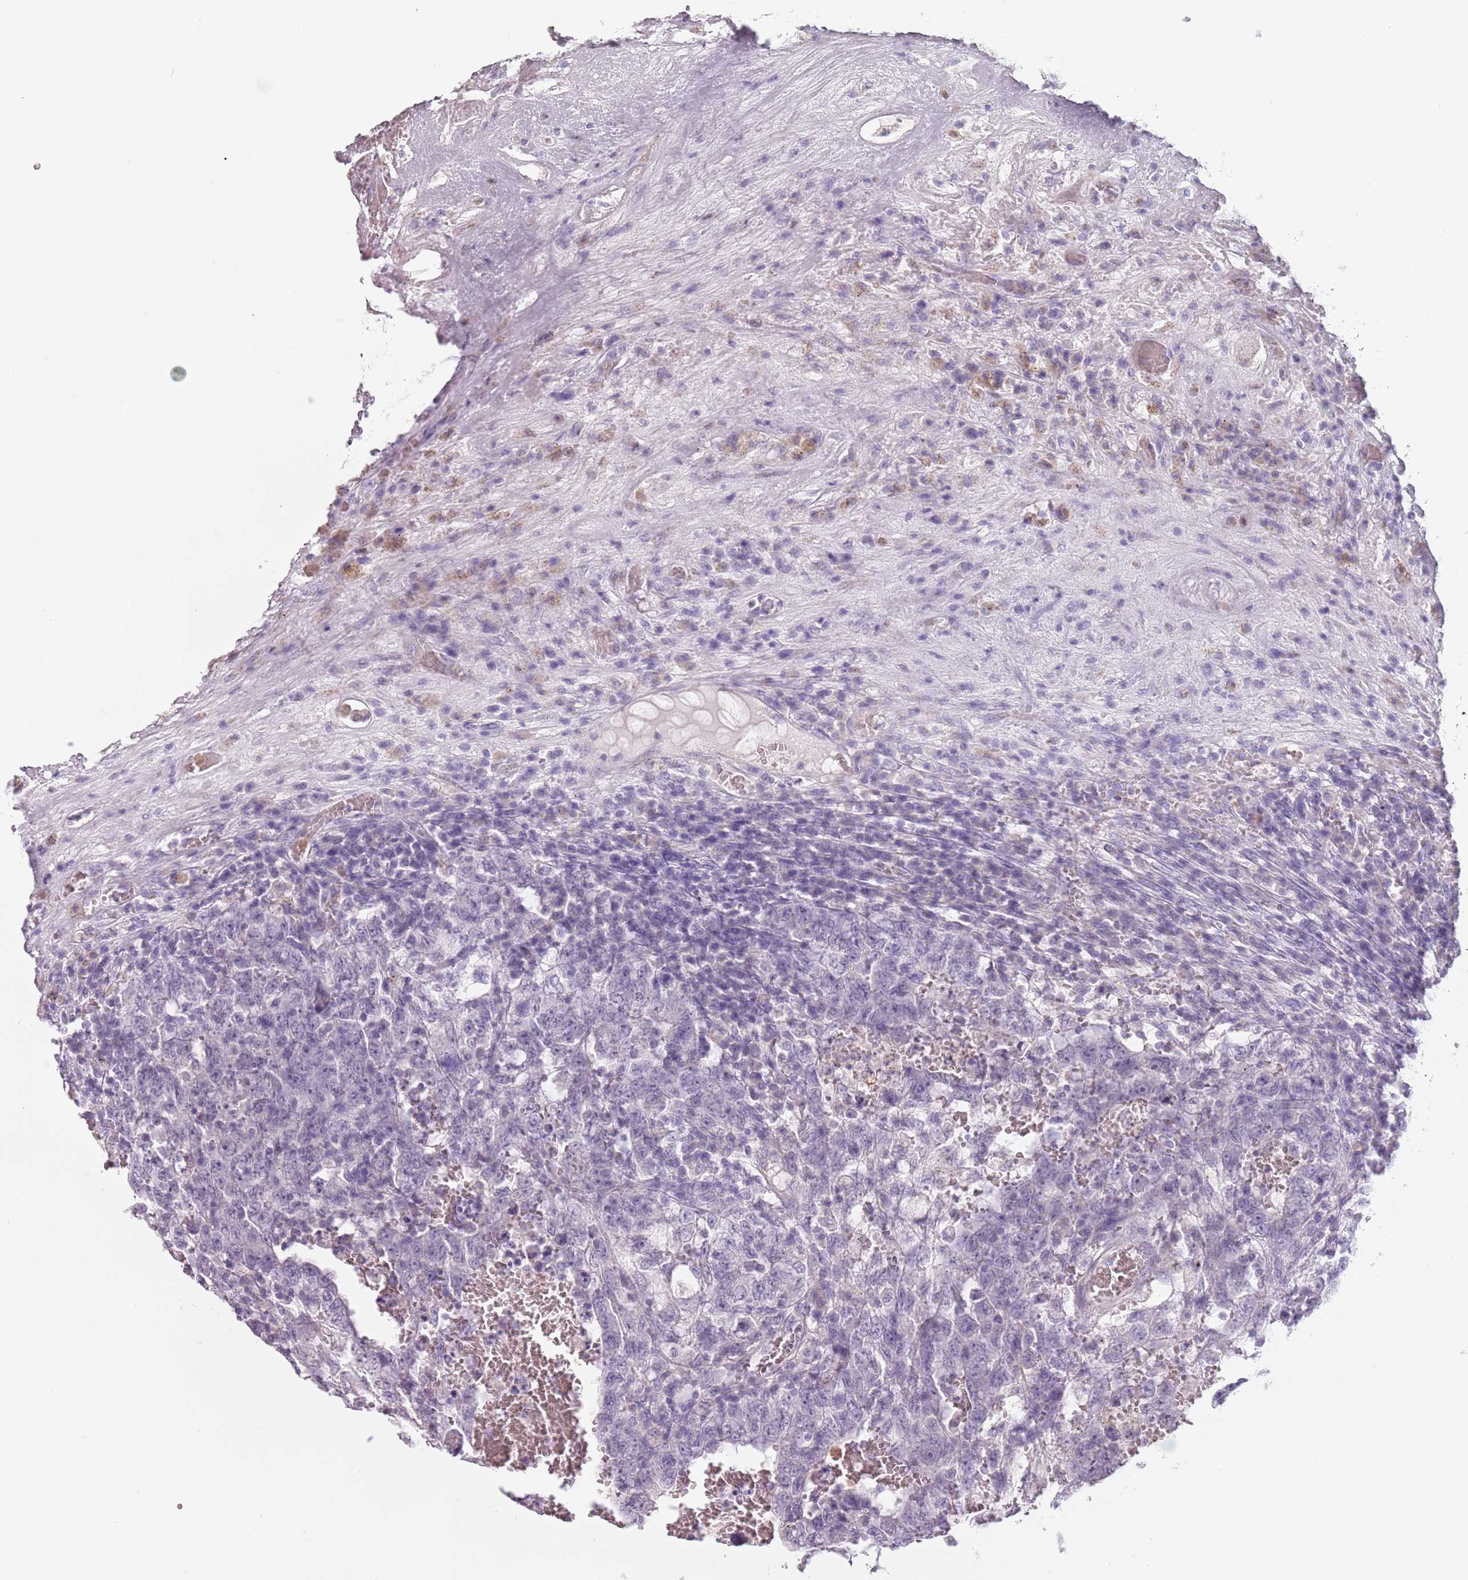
{"staining": {"intensity": "negative", "quantity": "none", "location": "none"}, "tissue": "testis cancer", "cell_type": "Tumor cells", "image_type": "cancer", "snomed": [{"axis": "morphology", "description": "Carcinoma, Embryonal, NOS"}, {"axis": "topography", "description": "Testis"}], "caption": "This is a image of immunohistochemistry (IHC) staining of testis cancer, which shows no positivity in tumor cells.", "gene": "ZNF584", "patient": {"sex": "male", "age": 26}}